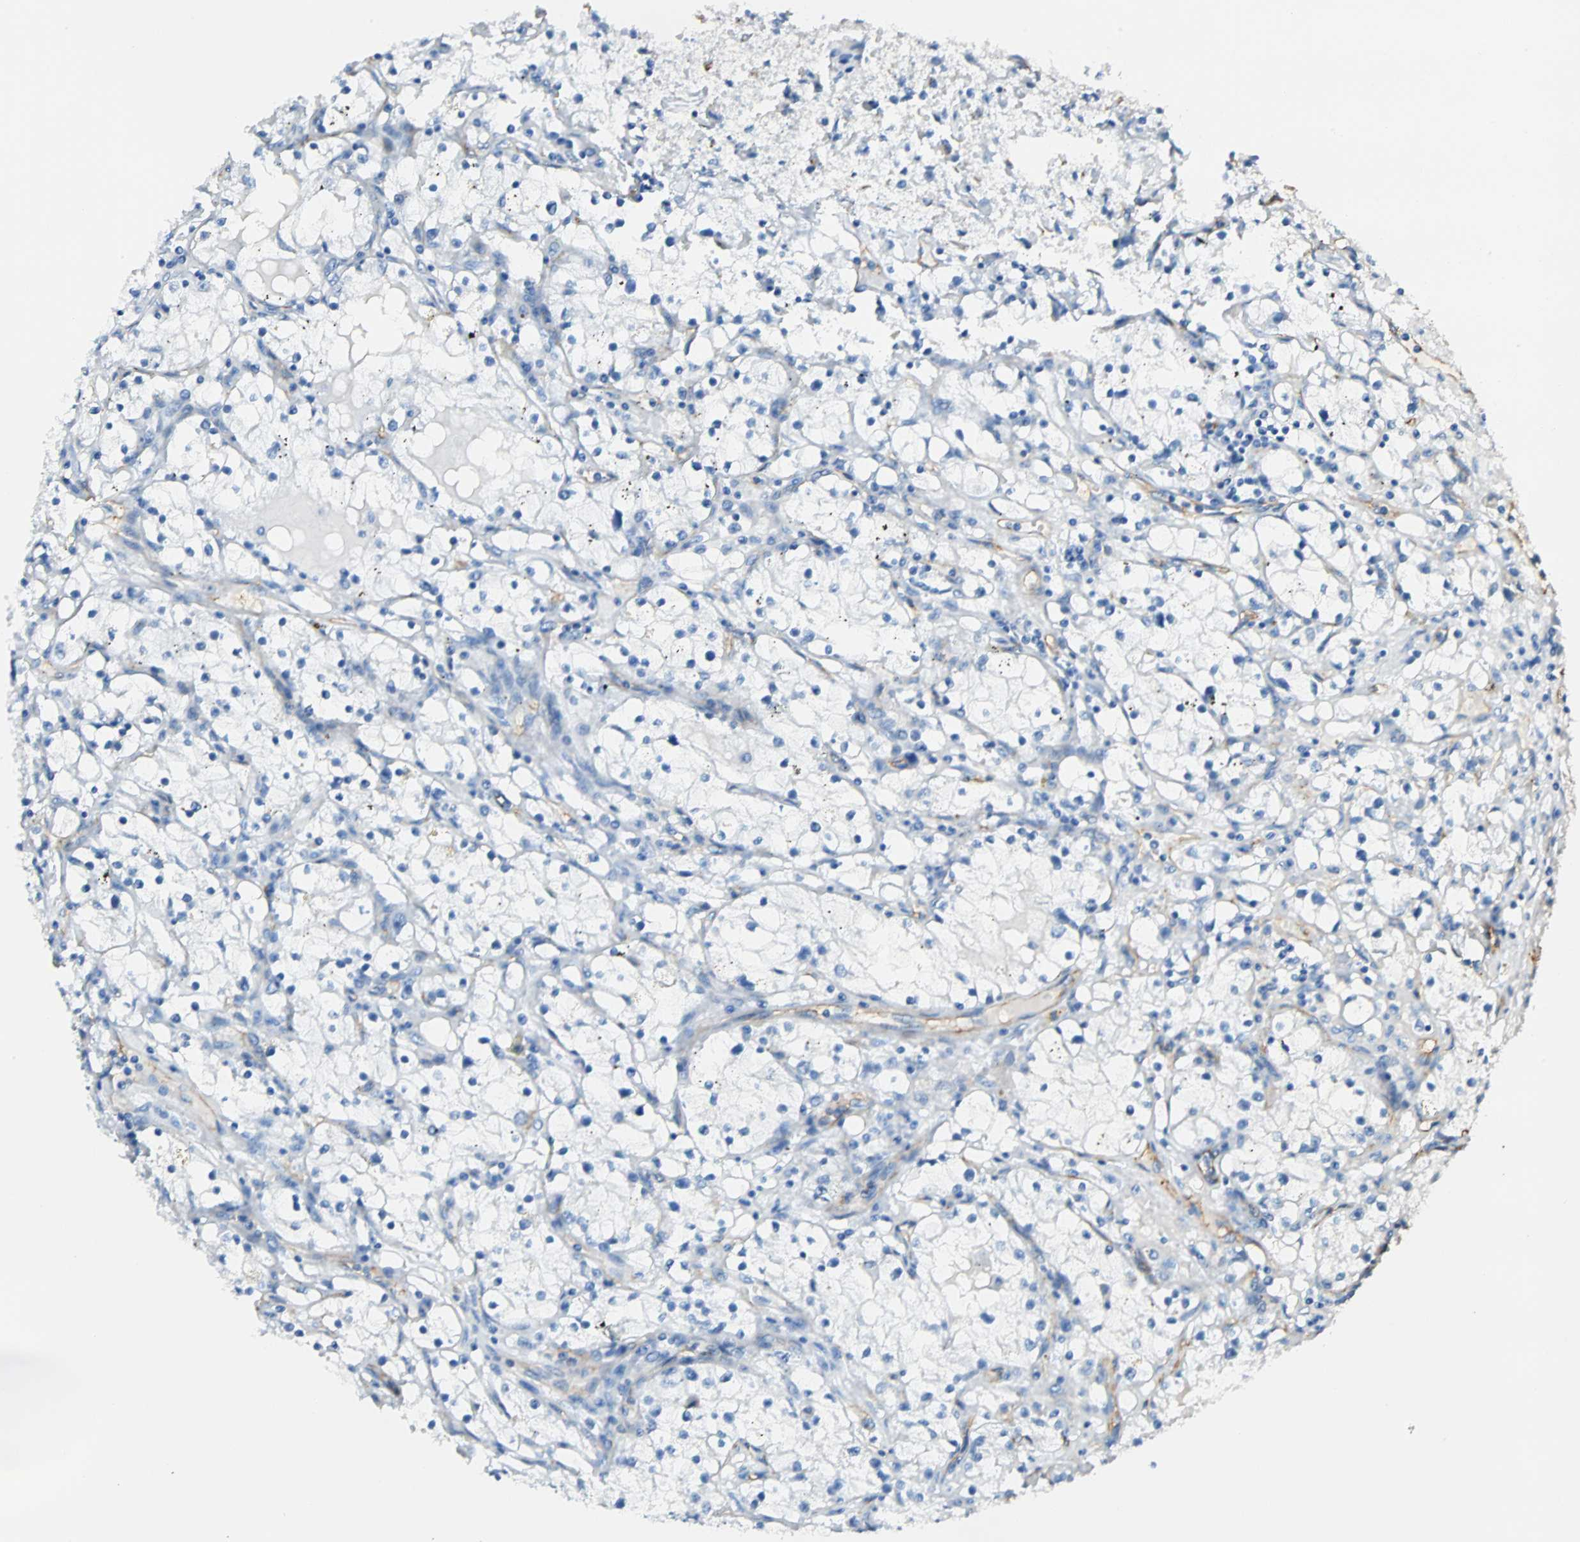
{"staining": {"intensity": "negative", "quantity": "none", "location": "none"}, "tissue": "renal cancer", "cell_type": "Tumor cells", "image_type": "cancer", "snomed": [{"axis": "morphology", "description": "Adenocarcinoma, NOS"}, {"axis": "topography", "description": "Kidney"}], "caption": "There is no significant positivity in tumor cells of adenocarcinoma (renal).", "gene": "VPS9D1", "patient": {"sex": "male", "age": 56}}